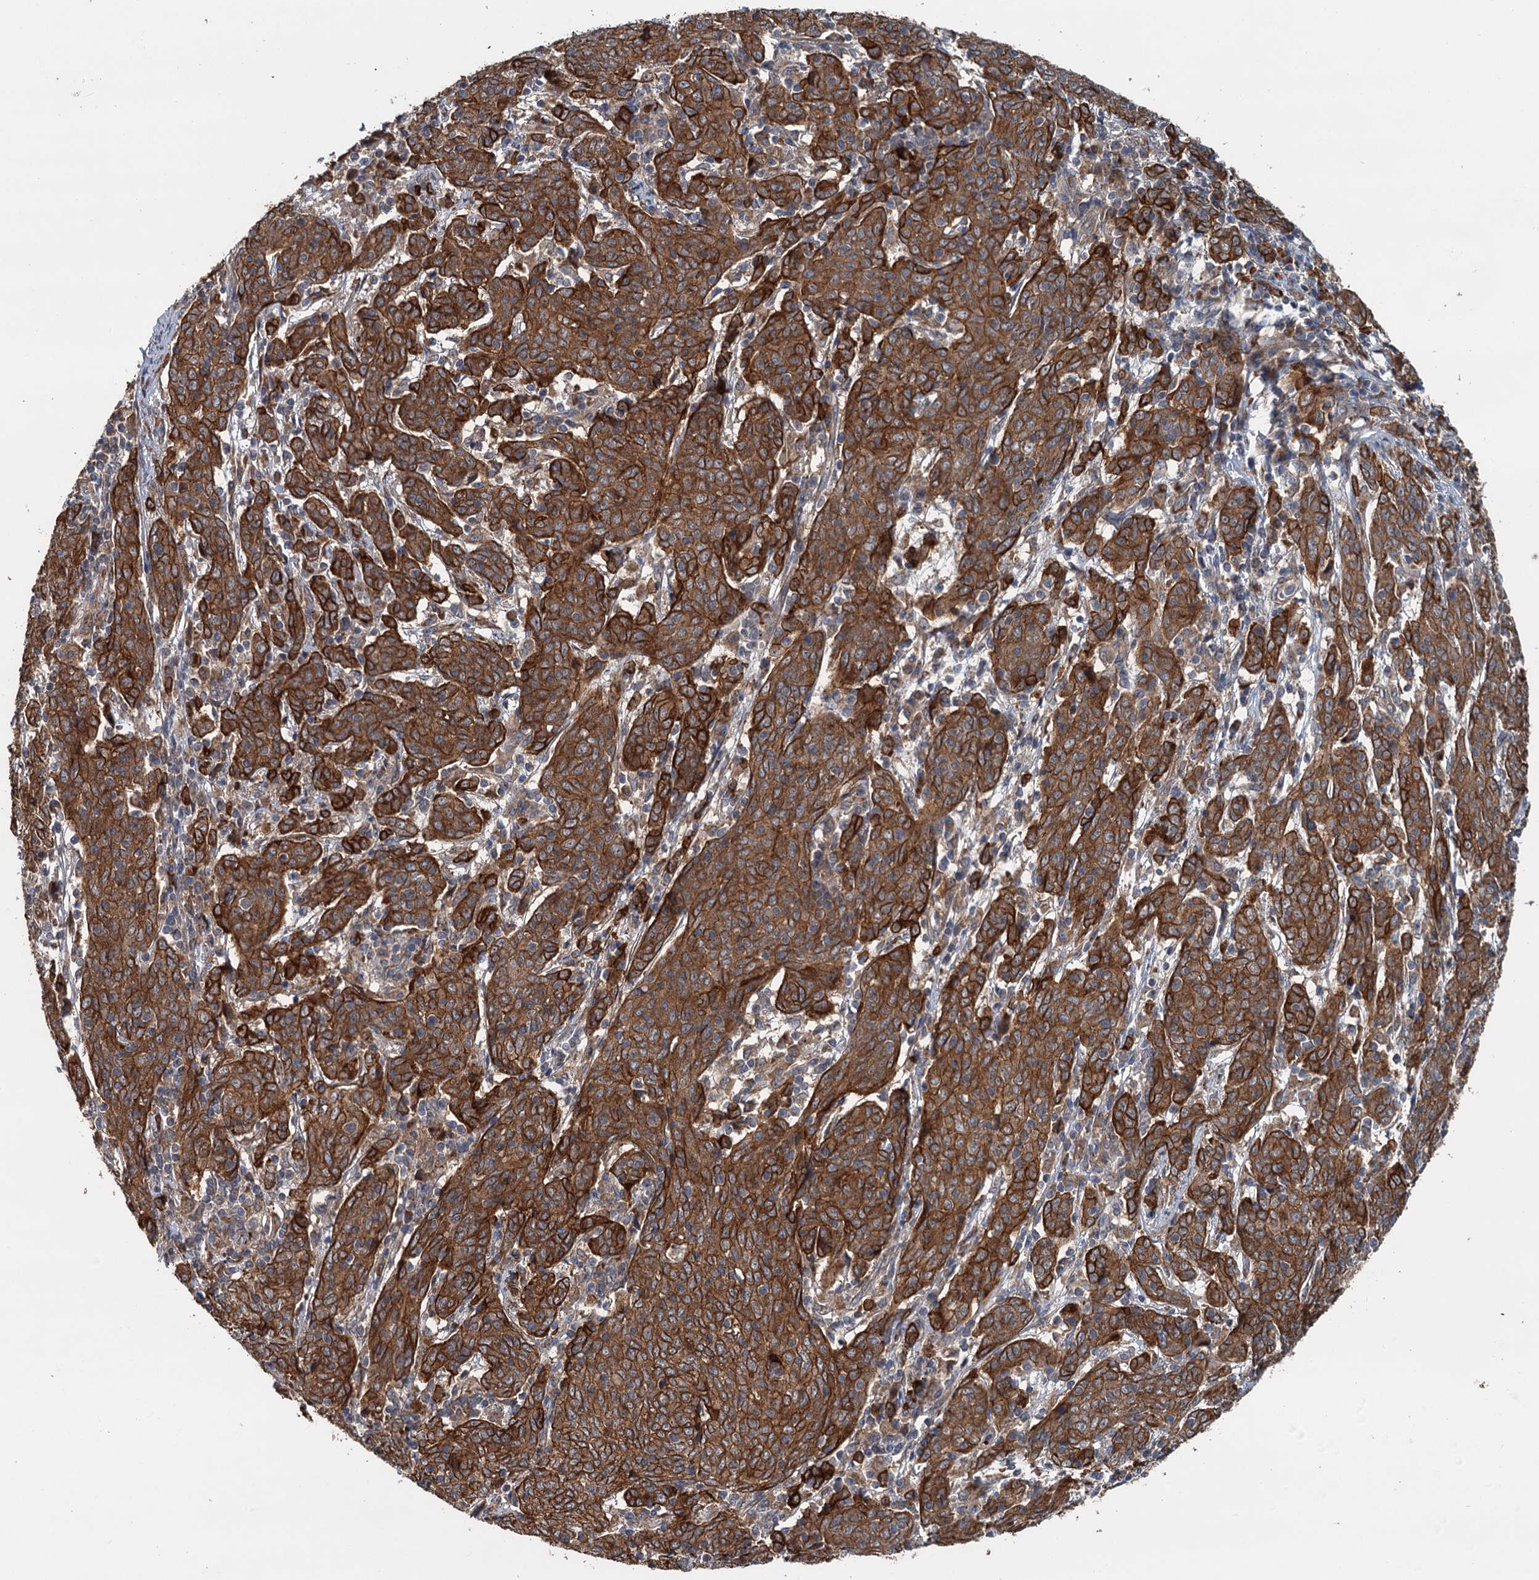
{"staining": {"intensity": "strong", "quantity": ">75%", "location": "cytoplasmic/membranous"}, "tissue": "cervical cancer", "cell_type": "Tumor cells", "image_type": "cancer", "snomed": [{"axis": "morphology", "description": "Squamous cell carcinoma, NOS"}, {"axis": "topography", "description": "Cervix"}], "caption": "The image exhibits a brown stain indicating the presence of a protein in the cytoplasmic/membranous of tumor cells in cervical cancer (squamous cell carcinoma).", "gene": "LRRK2", "patient": {"sex": "female", "age": 67}}